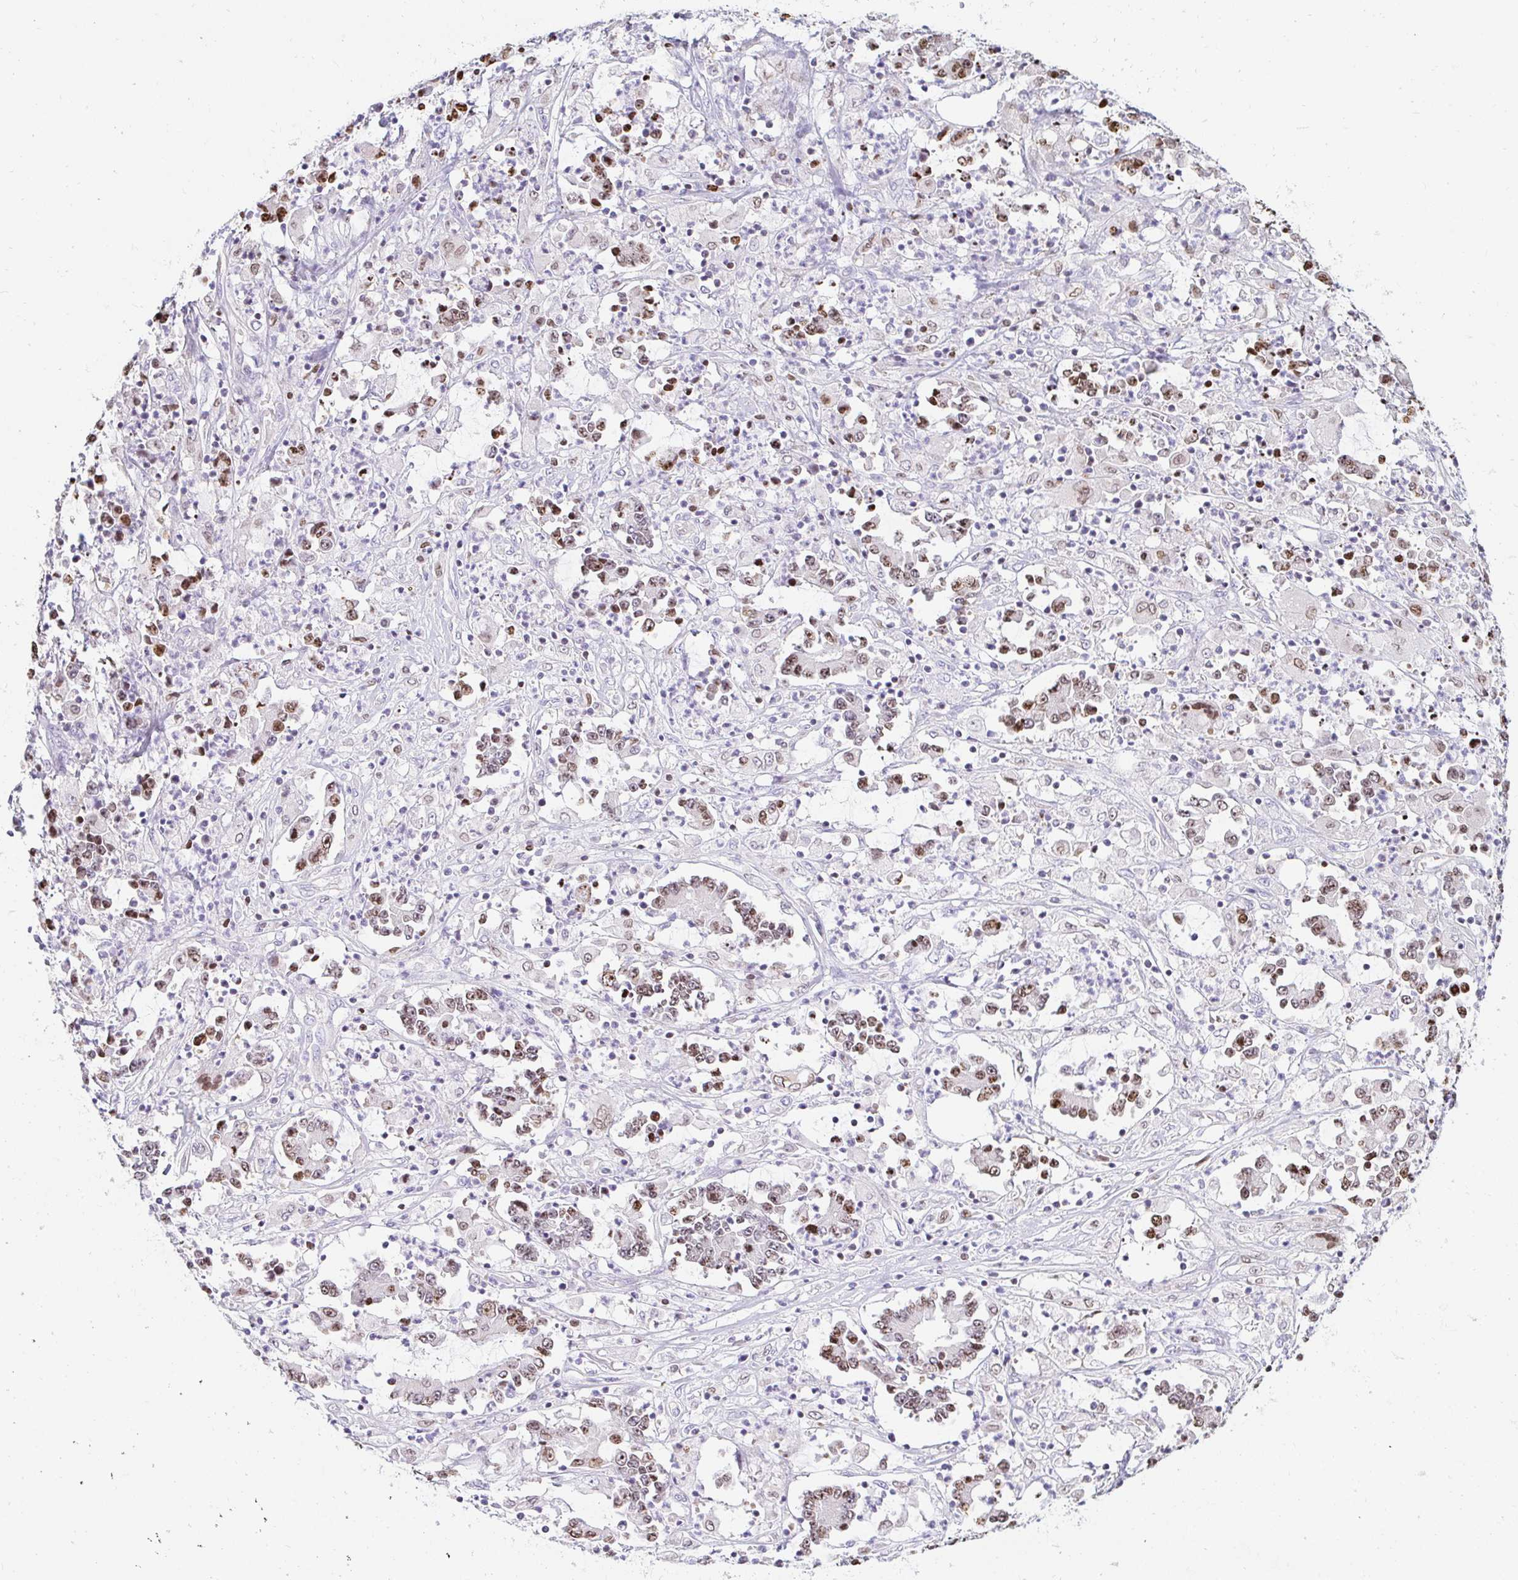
{"staining": {"intensity": "moderate", "quantity": ">75%", "location": "nuclear"}, "tissue": "stomach cancer", "cell_type": "Tumor cells", "image_type": "cancer", "snomed": [{"axis": "morphology", "description": "Adenocarcinoma, NOS"}, {"axis": "topography", "description": "Stomach, upper"}], "caption": "Approximately >75% of tumor cells in stomach cancer show moderate nuclear protein expression as visualized by brown immunohistochemical staining.", "gene": "CAPSL", "patient": {"sex": "male", "age": 68}}